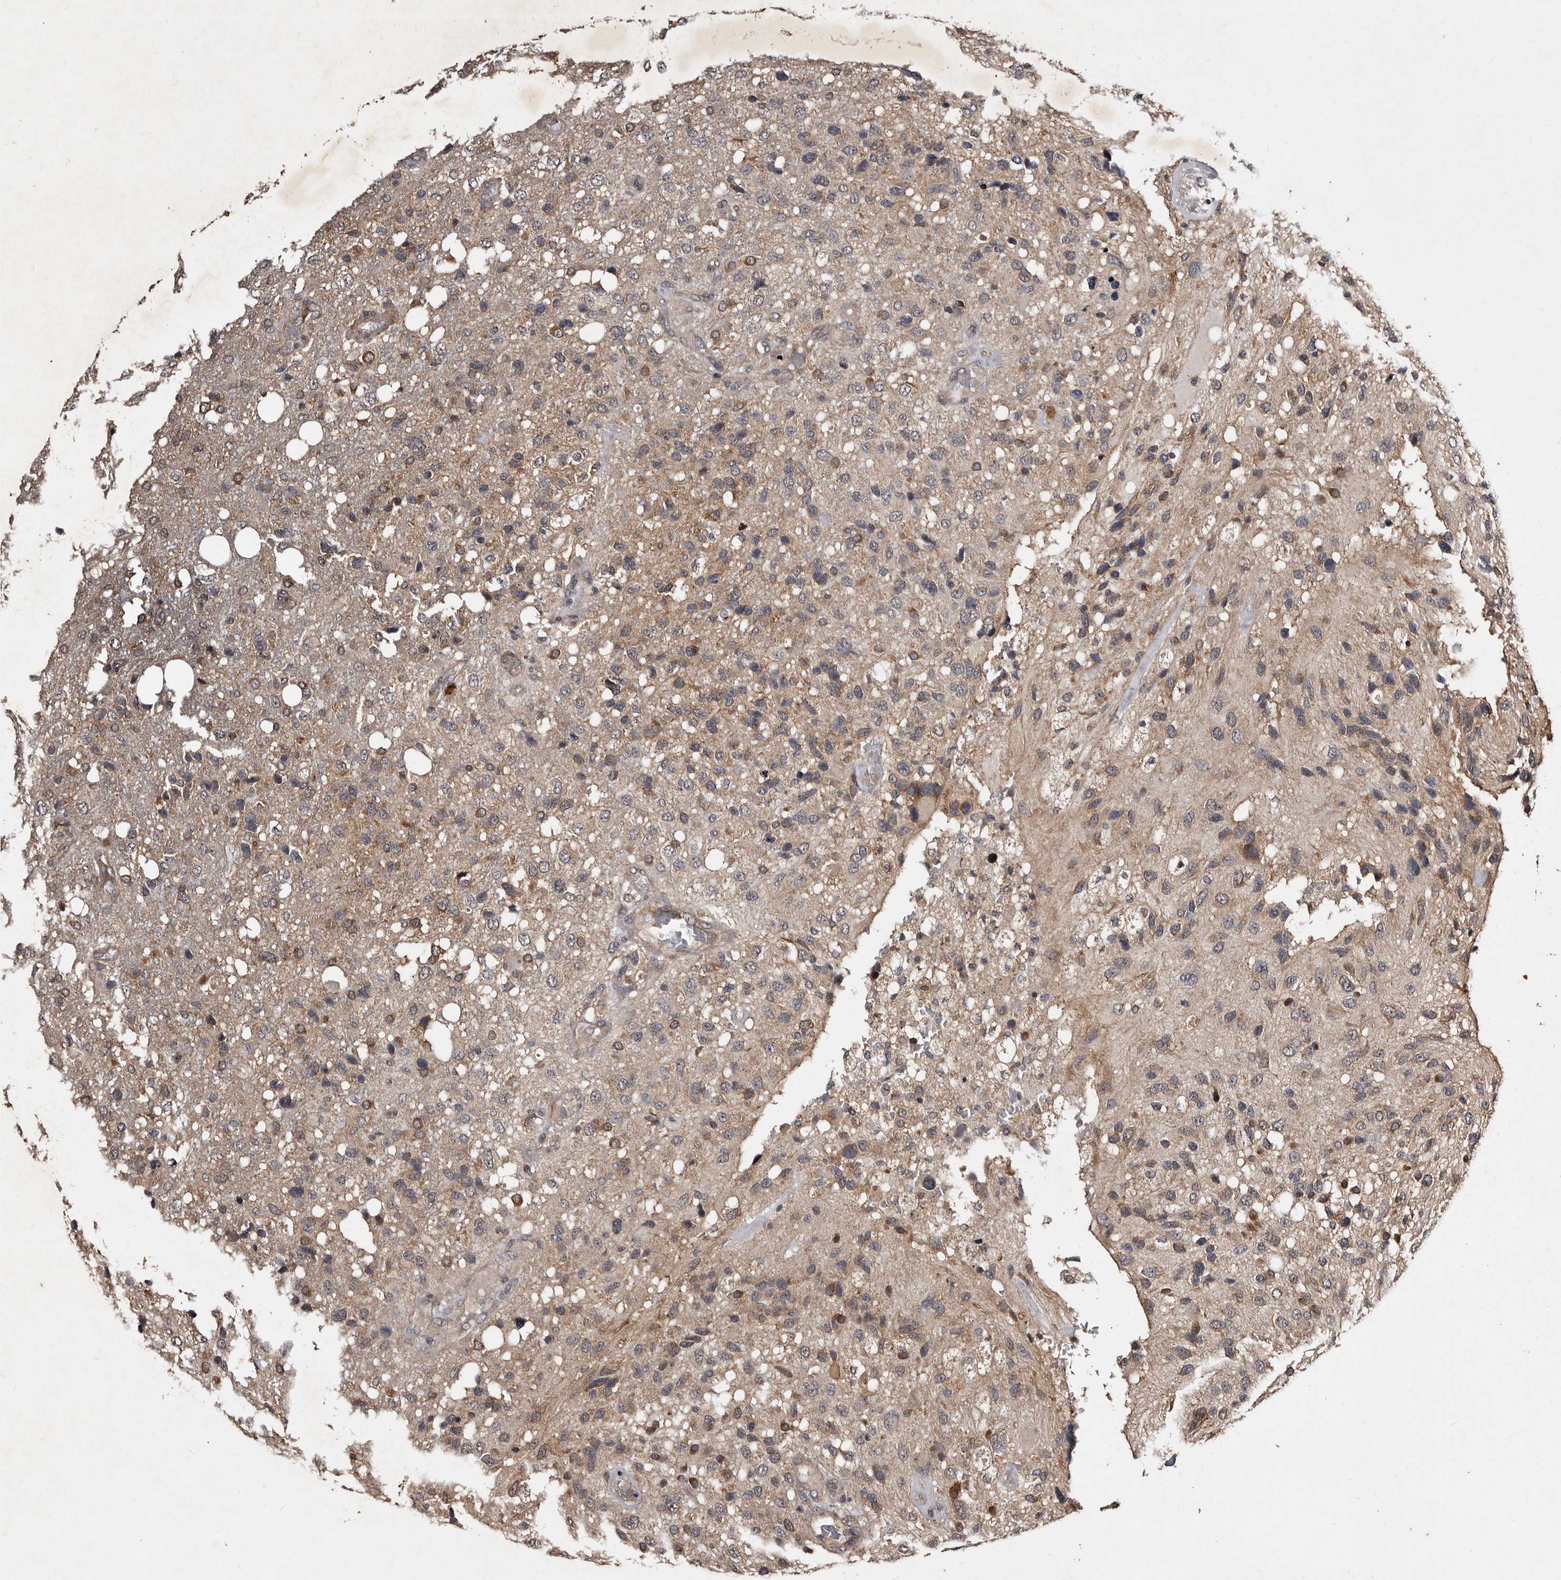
{"staining": {"intensity": "weak", "quantity": ">75%", "location": "cytoplasmic/membranous"}, "tissue": "glioma", "cell_type": "Tumor cells", "image_type": "cancer", "snomed": [{"axis": "morphology", "description": "Glioma, malignant, High grade"}, {"axis": "topography", "description": "Brain"}], "caption": "Glioma was stained to show a protein in brown. There is low levels of weak cytoplasmic/membranous expression in about >75% of tumor cells.", "gene": "MKRN3", "patient": {"sex": "female", "age": 58}}